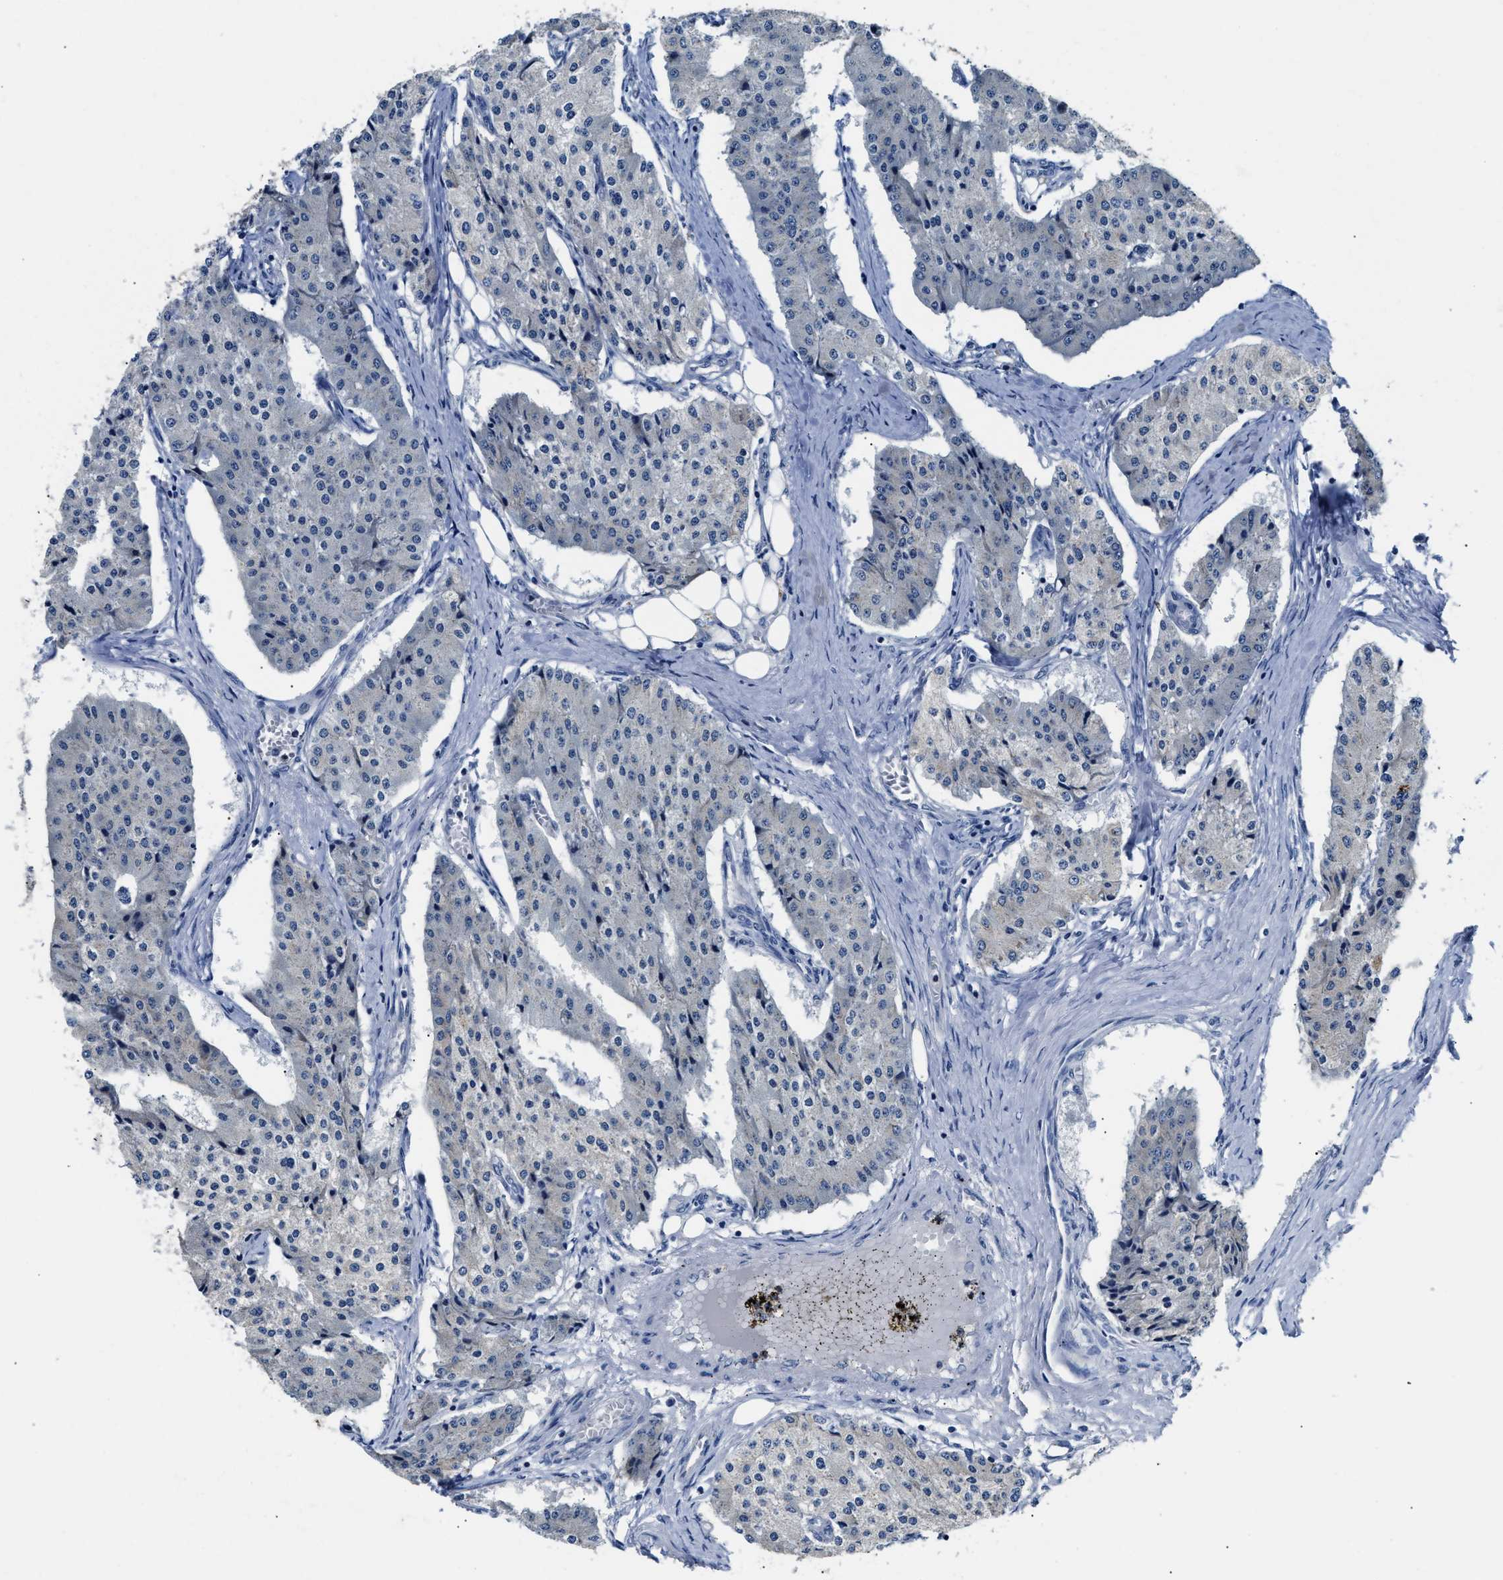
{"staining": {"intensity": "negative", "quantity": "none", "location": "none"}, "tissue": "carcinoid", "cell_type": "Tumor cells", "image_type": "cancer", "snomed": [{"axis": "morphology", "description": "Carcinoid, malignant, NOS"}, {"axis": "topography", "description": "Colon"}], "caption": "Malignant carcinoid stained for a protein using IHC demonstrates no expression tumor cells.", "gene": "FAM185A", "patient": {"sex": "female", "age": 52}}